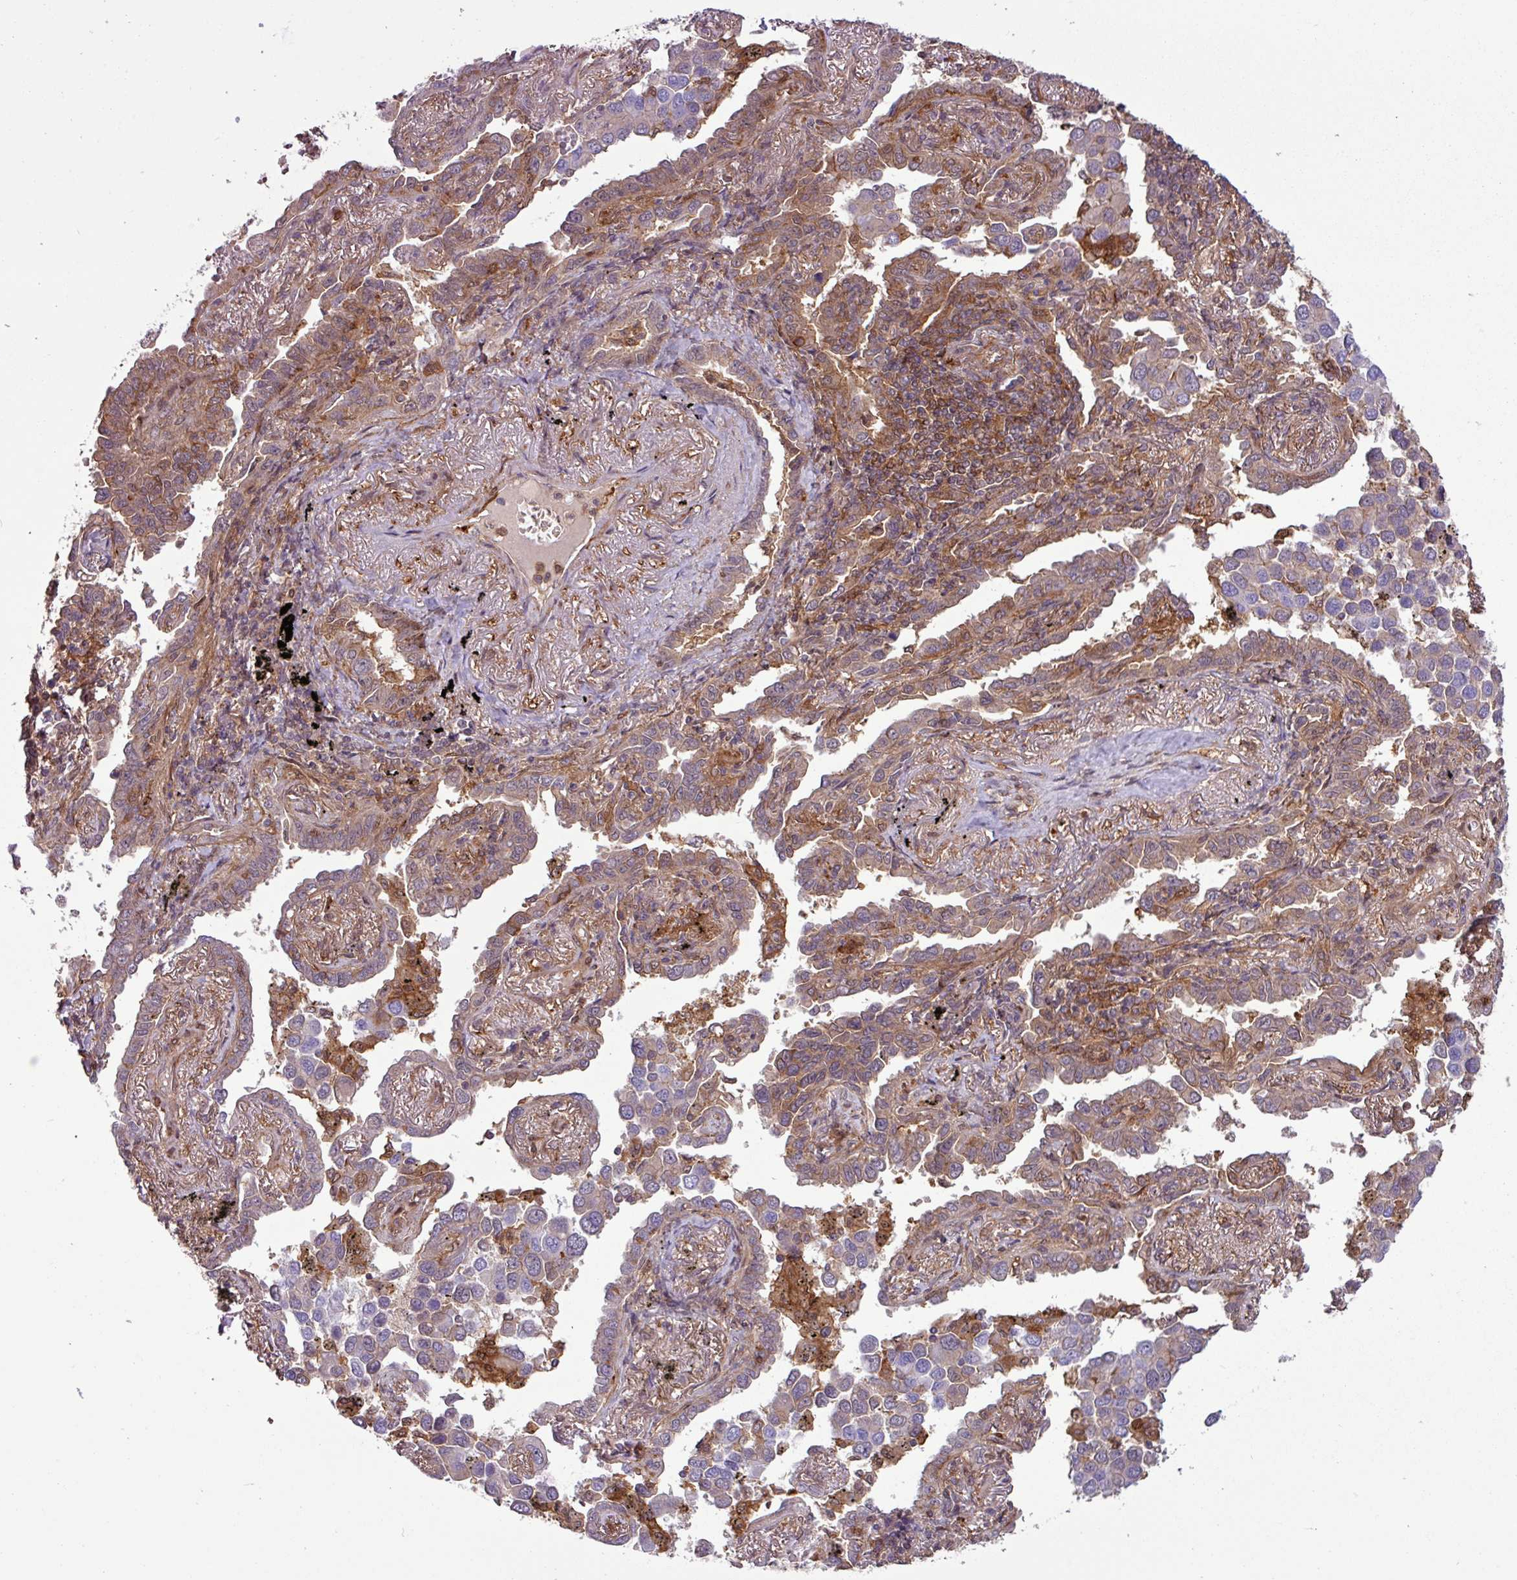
{"staining": {"intensity": "moderate", "quantity": "25%-75%", "location": "cytoplasmic/membranous"}, "tissue": "lung cancer", "cell_type": "Tumor cells", "image_type": "cancer", "snomed": [{"axis": "morphology", "description": "Adenocarcinoma, NOS"}, {"axis": "topography", "description": "Lung"}], "caption": "A brown stain labels moderate cytoplasmic/membranous positivity of a protein in human lung adenocarcinoma tumor cells.", "gene": "SH3BGRL", "patient": {"sex": "male", "age": 67}}